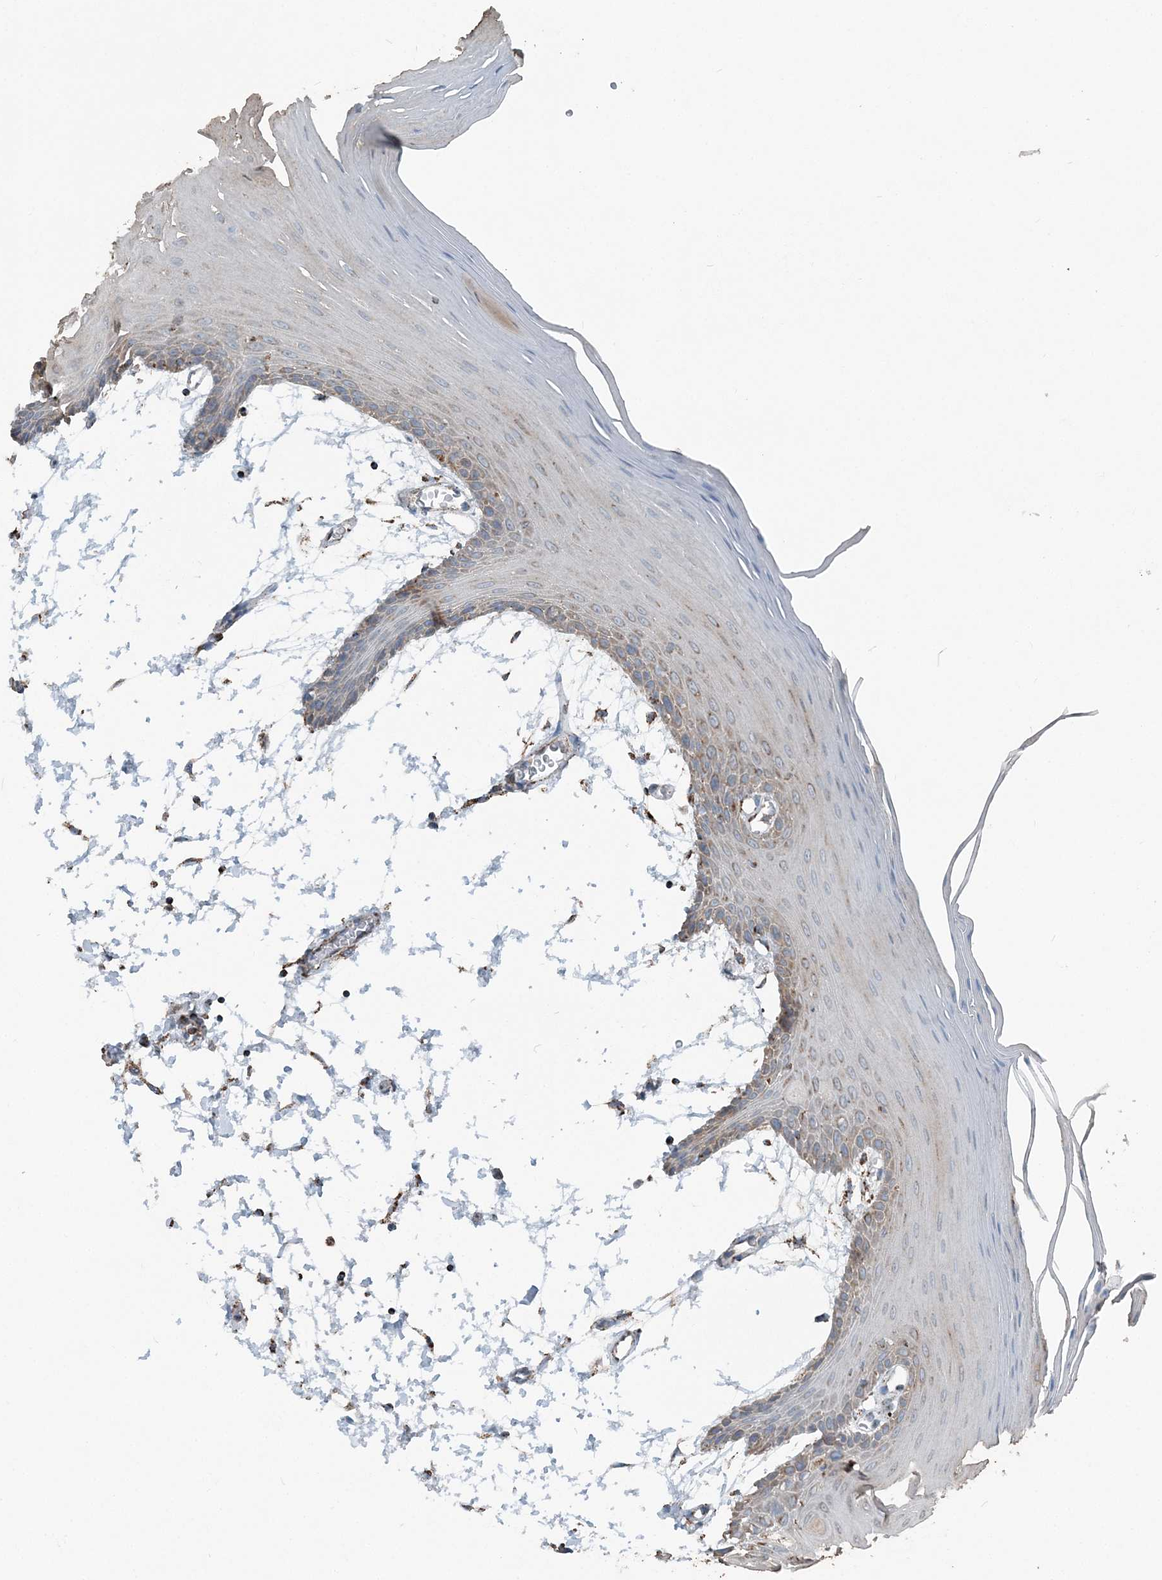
{"staining": {"intensity": "moderate", "quantity": ">75%", "location": "cytoplasmic/membranous"}, "tissue": "oral mucosa", "cell_type": "Squamous epithelial cells", "image_type": "normal", "snomed": [{"axis": "morphology", "description": "Normal tissue, NOS"}, {"axis": "topography", "description": "Skeletal muscle"}, {"axis": "topography", "description": "Oral tissue"}, {"axis": "topography", "description": "Salivary gland"}, {"axis": "topography", "description": "Peripheral nerve tissue"}], "caption": "Immunohistochemical staining of benign human oral mucosa reveals >75% levels of moderate cytoplasmic/membranous protein positivity in about >75% of squamous epithelial cells. The staining was performed using DAB to visualize the protein expression in brown, while the nuclei were stained in blue with hematoxylin (Magnification: 20x).", "gene": "SUCLG1", "patient": {"sex": "male", "age": 54}}